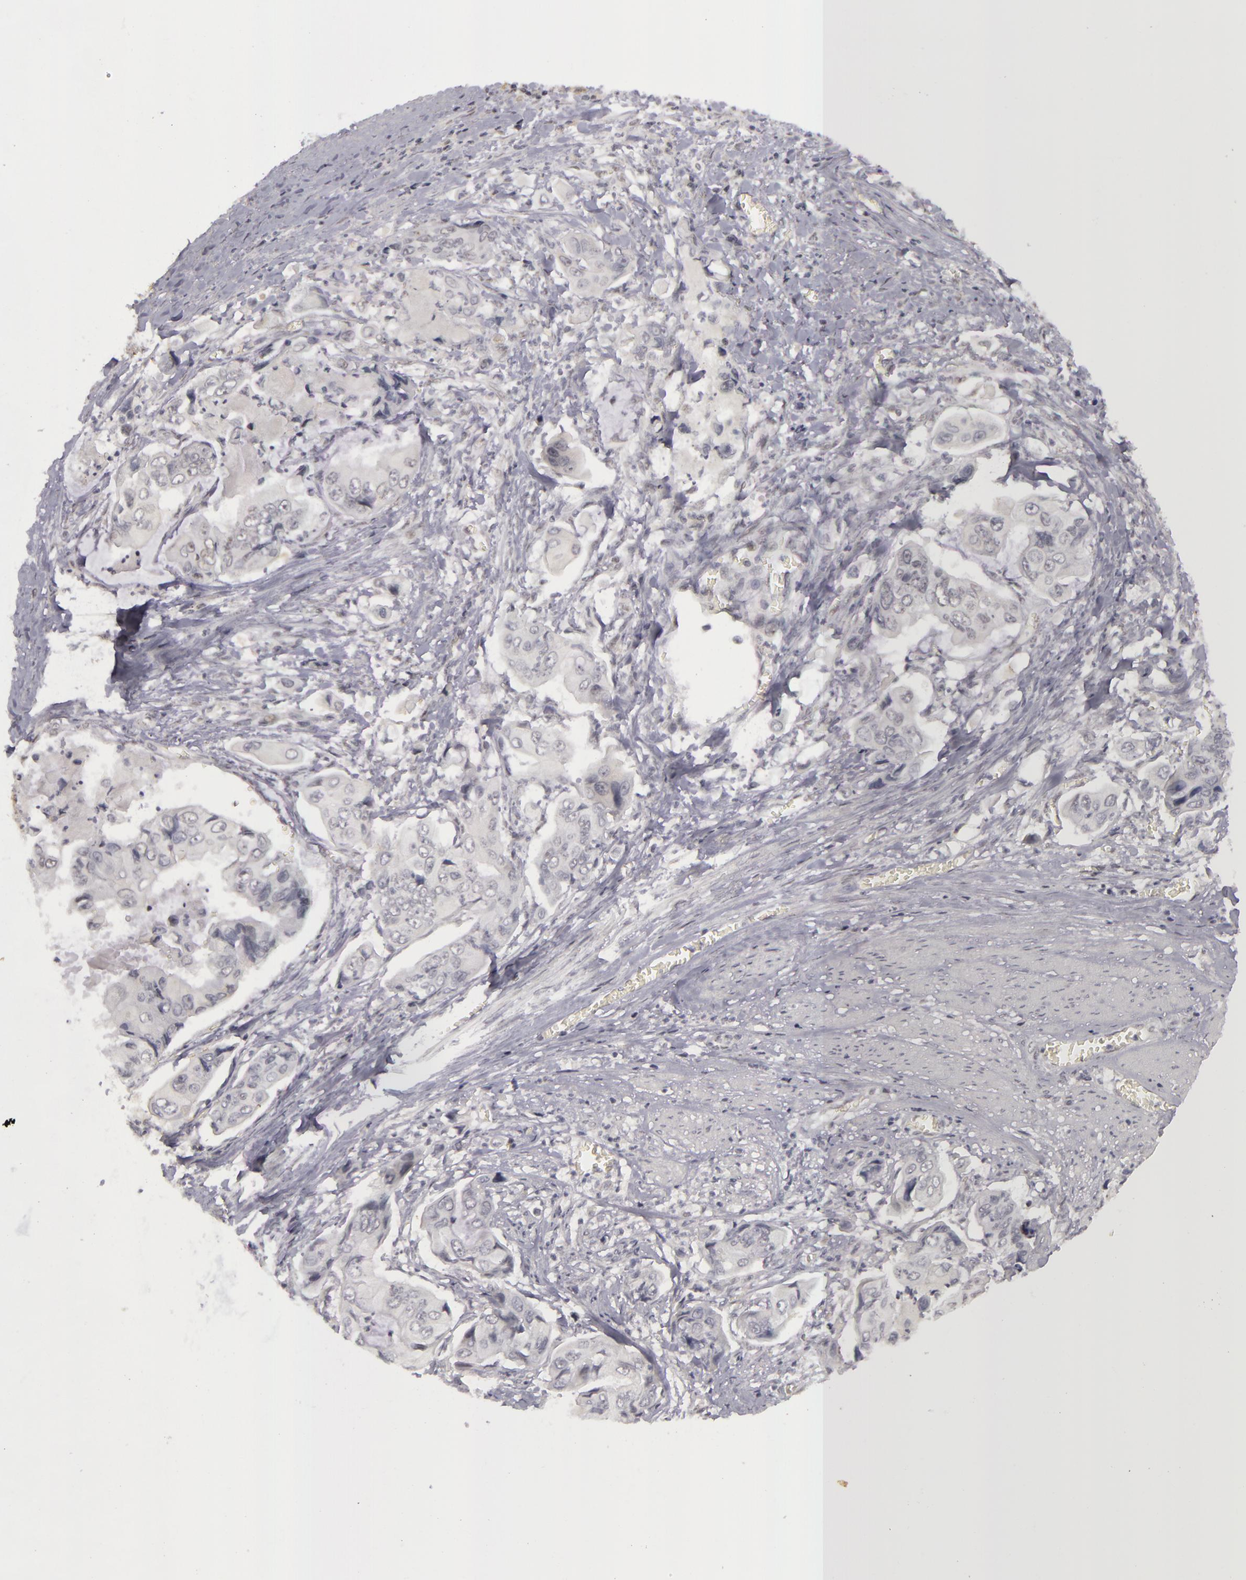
{"staining": {"intensity": "negative", "quantity": "none", "location": "none"}, "tissue": "stomach cancer", "cell_type": "Tumor cells", "image_type": "cancer", "snomed": [{"axis": "morphology", "description": "Adenocarcinoma, NOS"}, {"axis": "topography", "description": "Stomach, upper"}], "caption": "A photomicrograph of human stomach adenocarcinoma is negative for staining in tumor cells.", "gene": "RRP7A", "patient": {"sex": "male", "age": 80}}